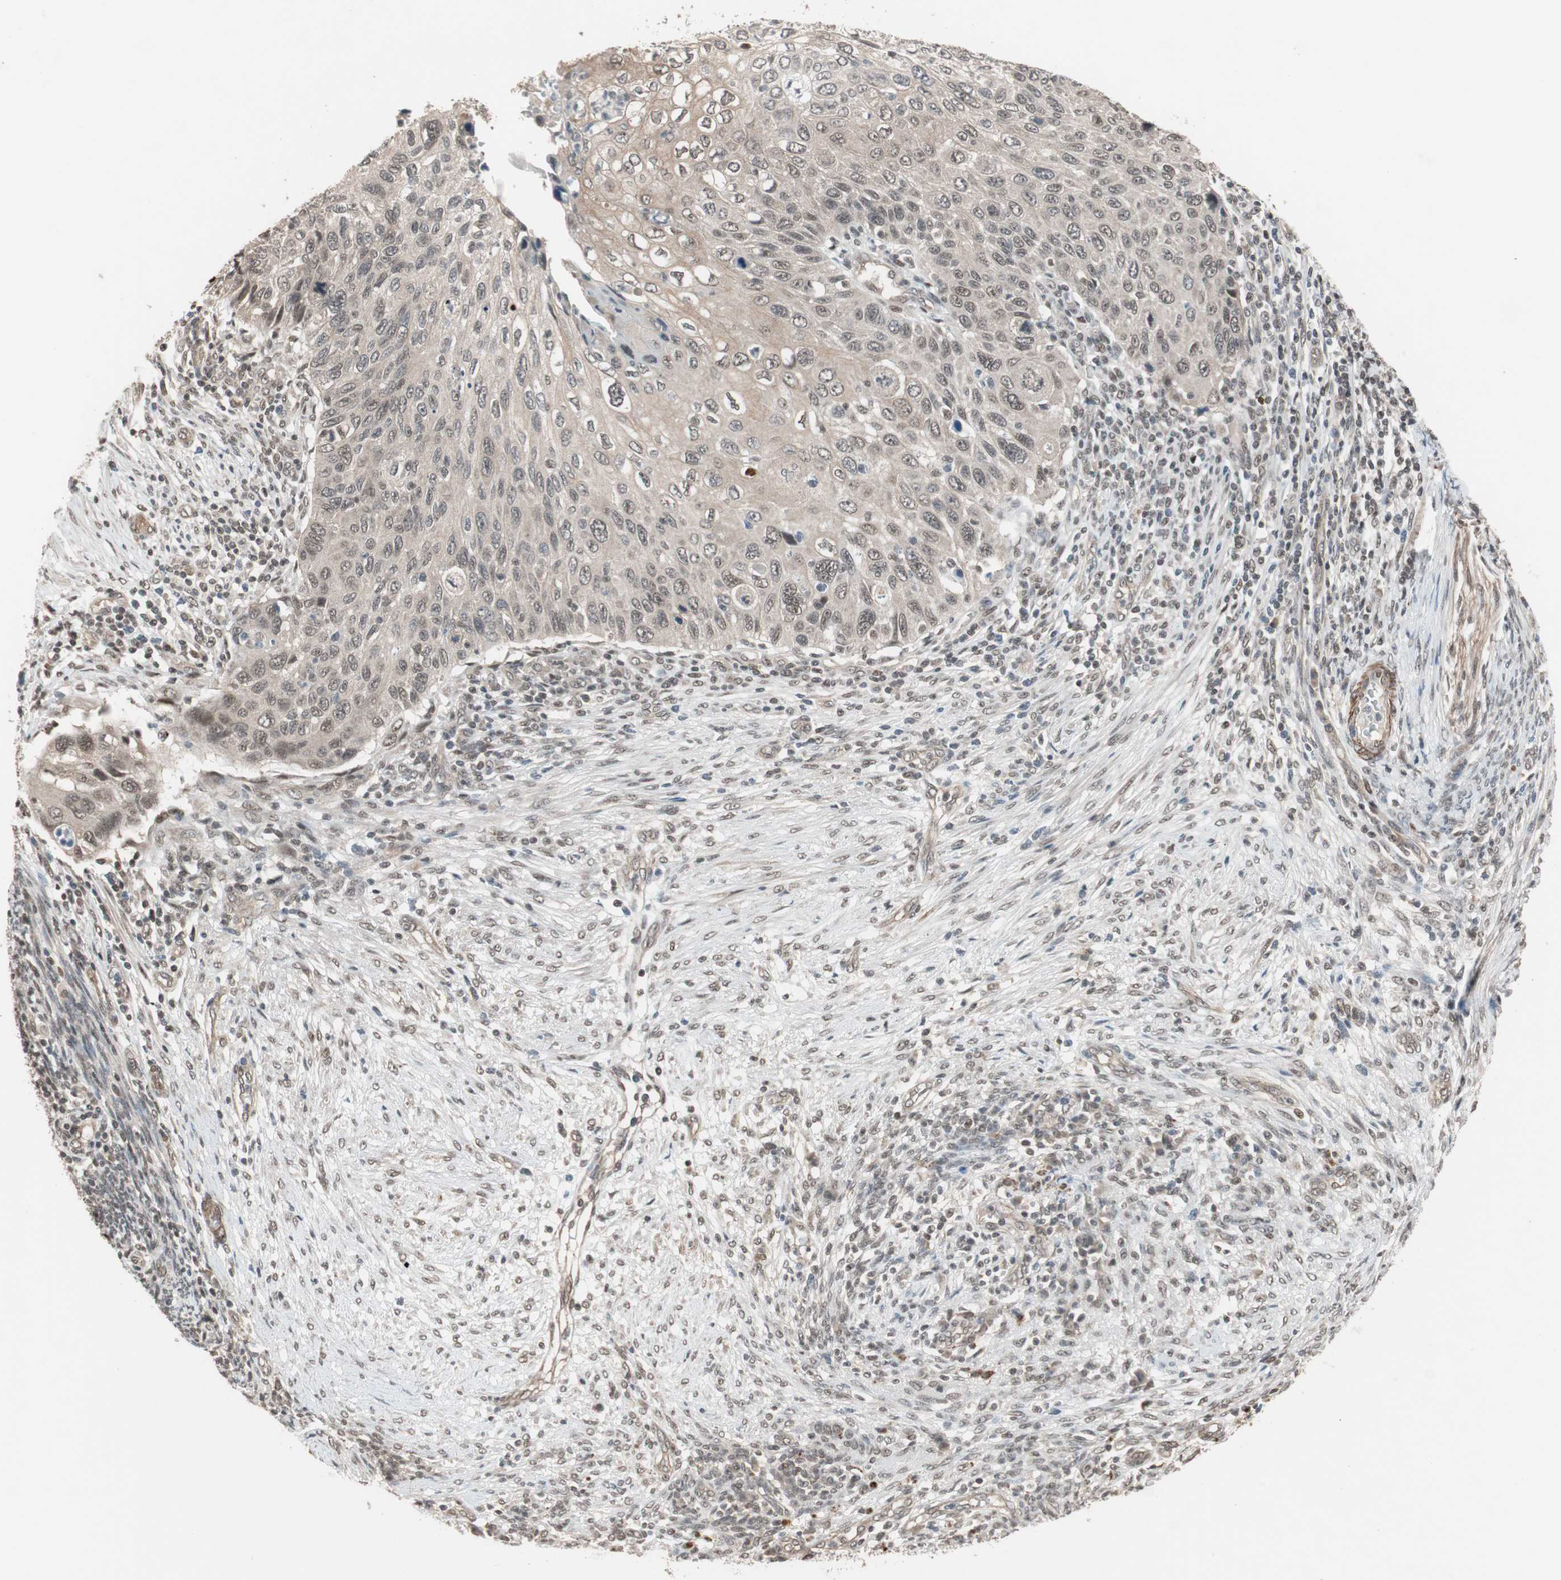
{"staining": {"intensity": "weak", "quantity": "25%-75%", "location": "nuclear"}, "tissue": "cervical cancer", "cell_type": "Tumor cells", "image_type": "cancer", "snomed": [{"axis": "morphology", "description": "Squamous cell carcinoma, NOS"}, {"axis": "topography", "description": "Cervix"}], "caption": "Protein positivity by IHC exhibits weak nuclear staining in approximately 25%-75% of tumor cells in squamous cell carcinoma (cervical). (IHC, brightfield microscopy, high magnification).", "gene": "DRAP1", "patient": {"sex": "female", "age": 70}}